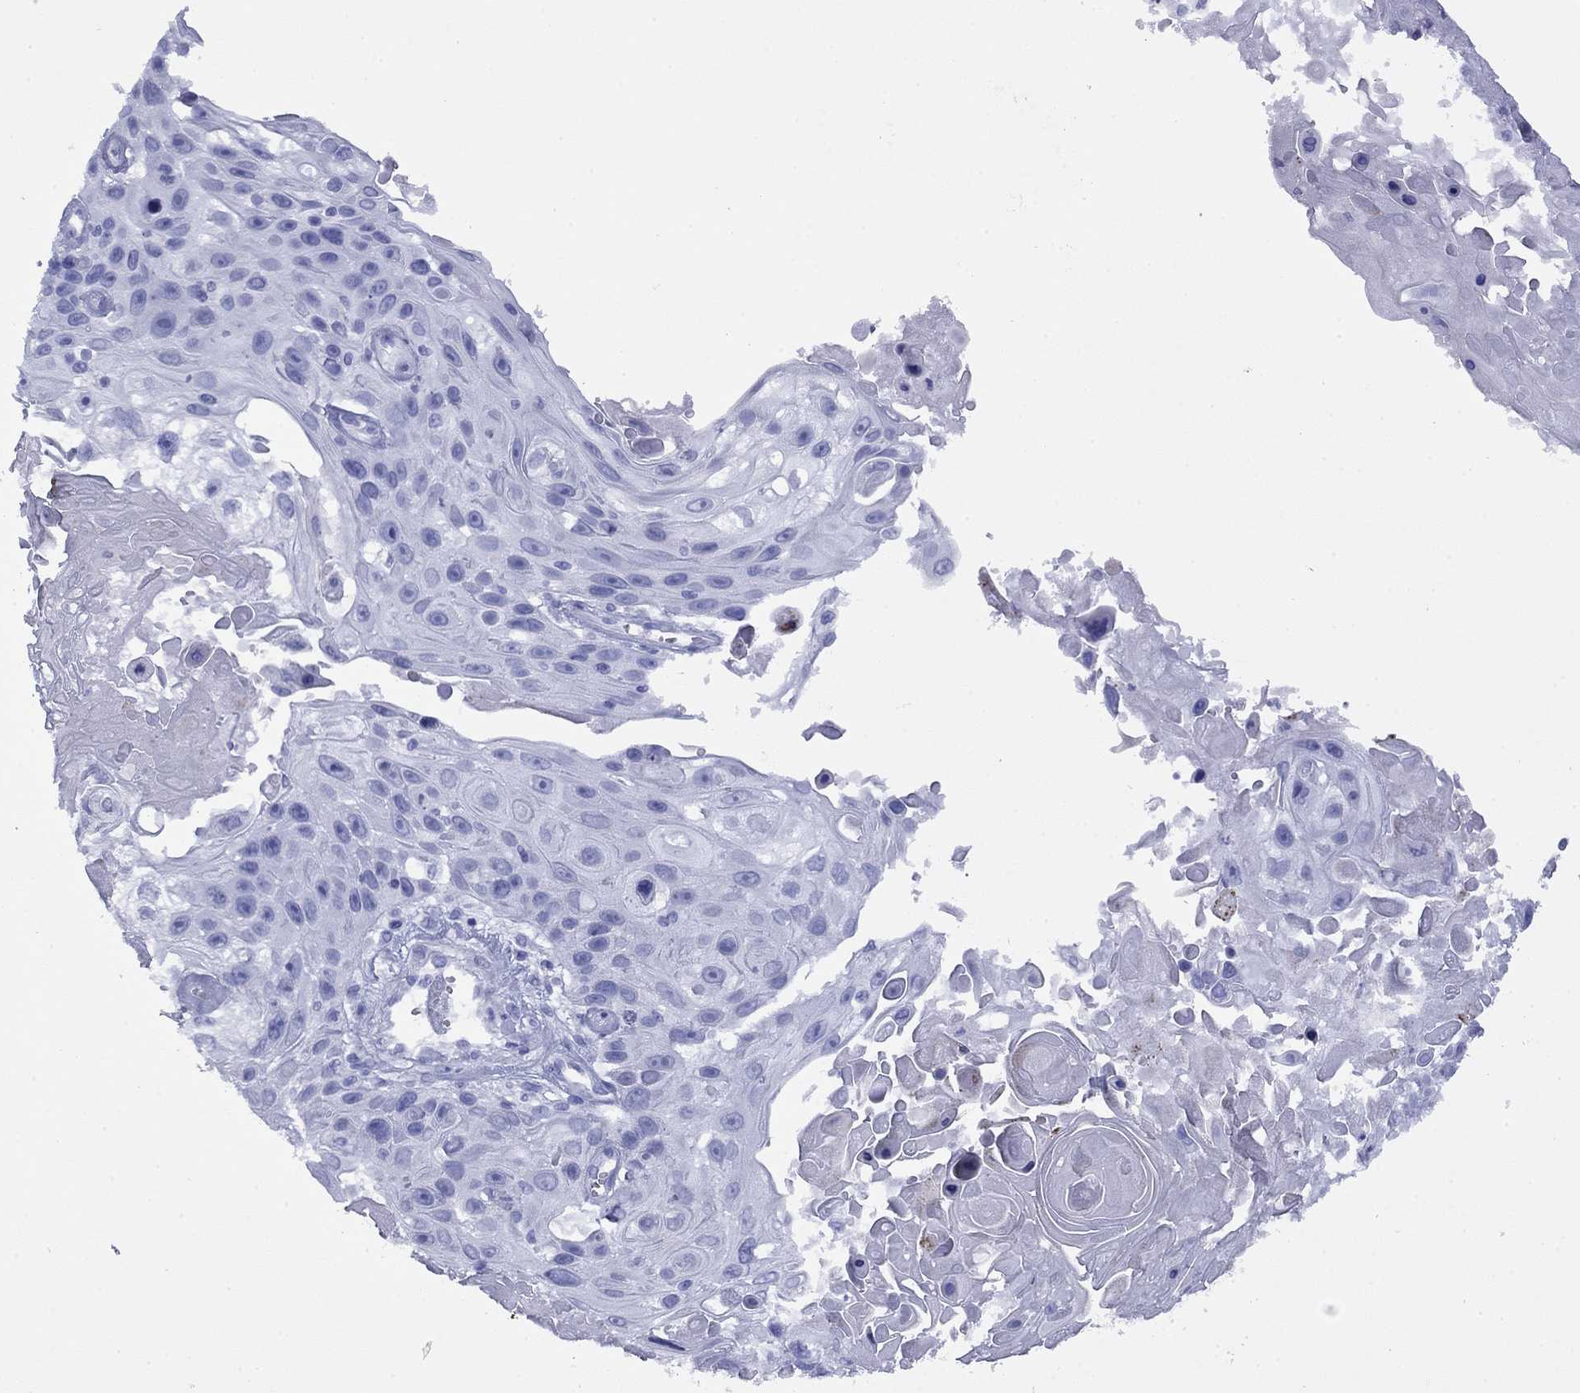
{"staining": {"intensity": "negative", "quantity": "none", "location": "none"}, "tissue": "skin cancer", "cell_type": "Tumor cells", "image_type": "cancer", "snomed": [{"axis": "morphology", "description": "Squamous cell carcinoma, NOS"}, {"axis": "topography", "description": "Skin"}], "caption": "This is a histopathology image of immunohistochemistry (IHC) staining of squamous cell carcinoma (skin), which shows no staining in tumor cells. (DAB (3,3'-diaminobenzidine) immunohistochemistry (IHC), high magnification).", "gene": "ROM1", "patient": {"sex": "male", "age": 82}}